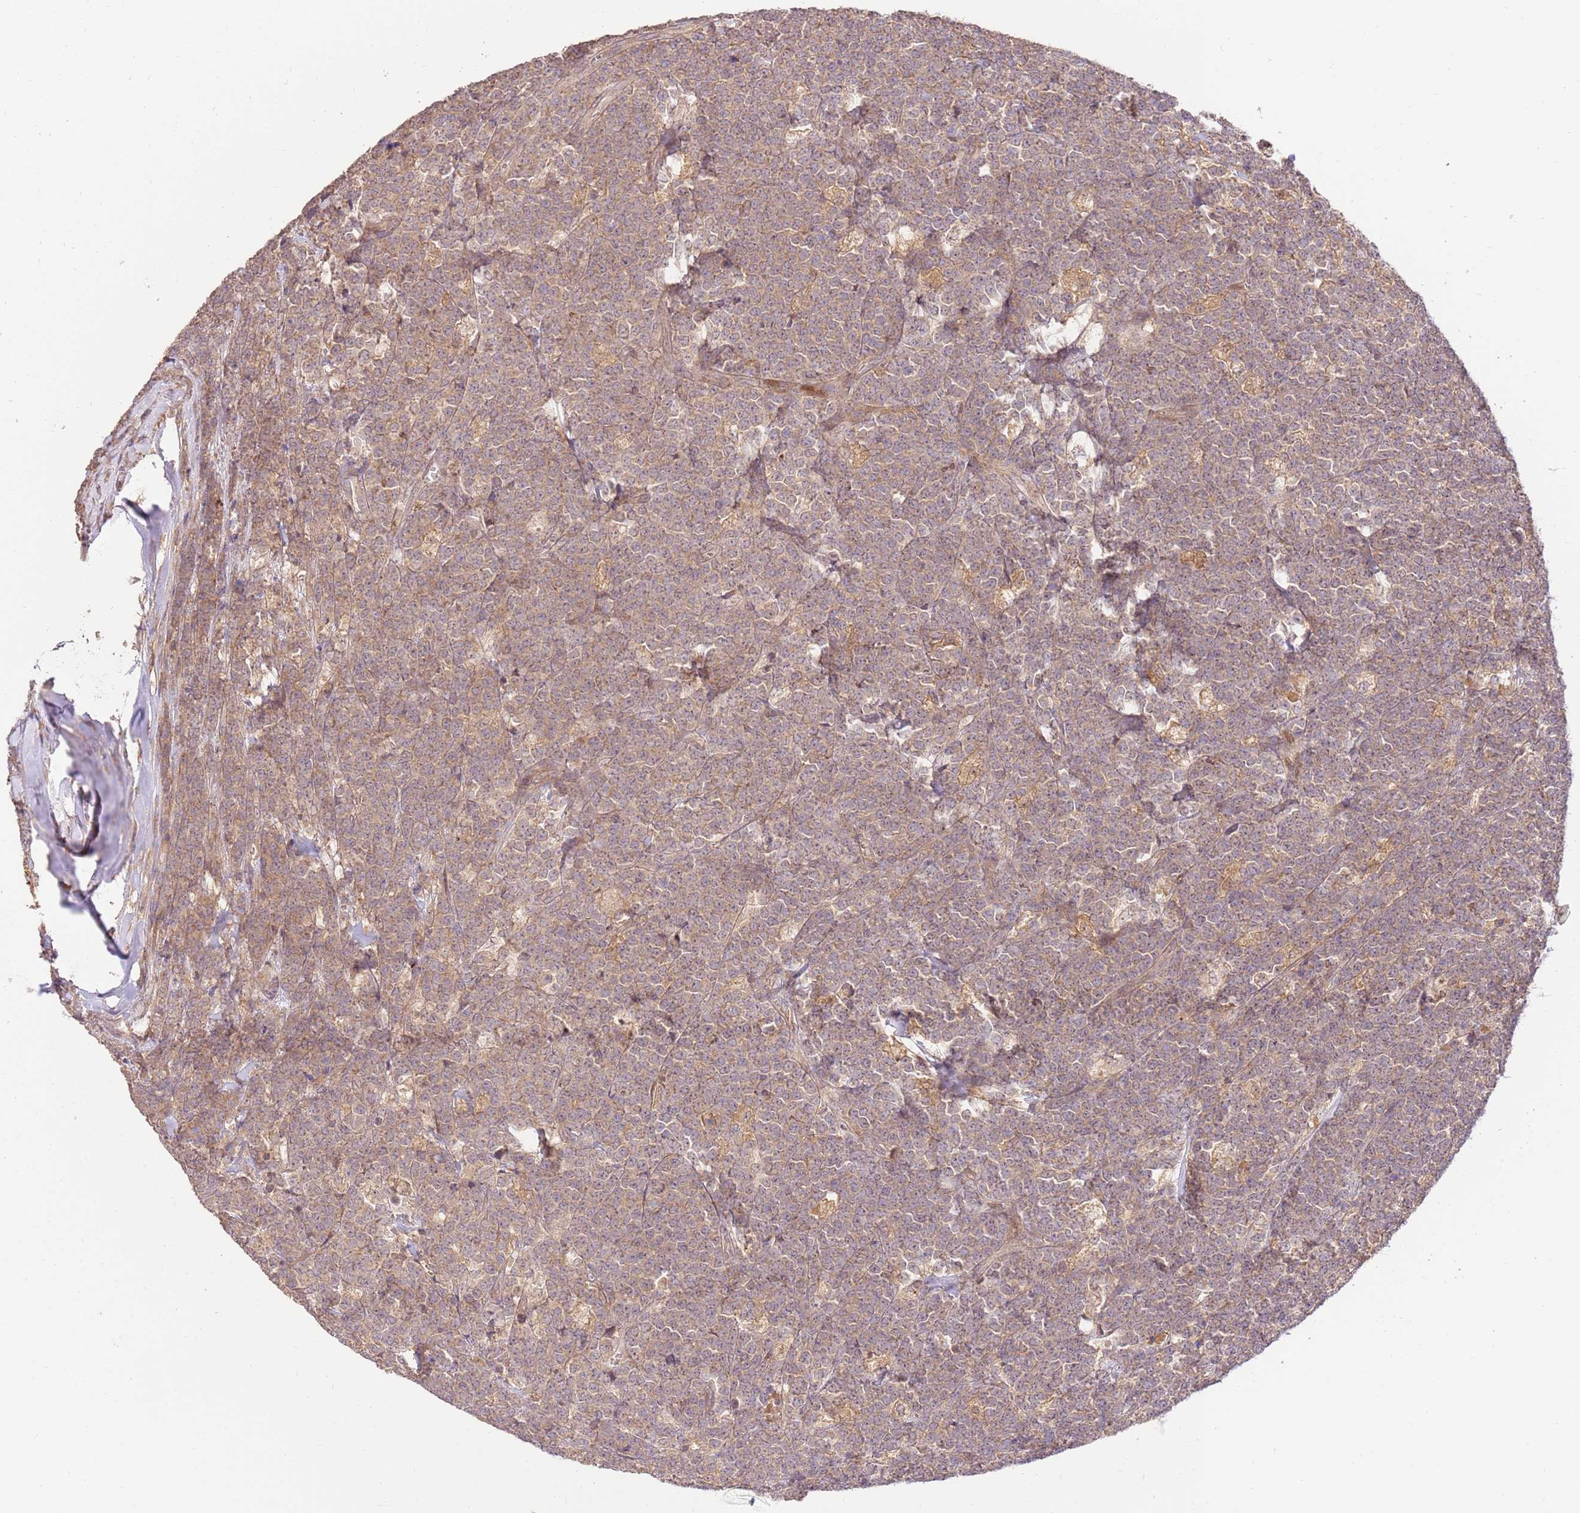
{"staining": {"intensity": "weak", "quantity": "25%-75%", "location": "cytoplasmic/membranous,nuclear"}, "tissue": "lymphoma", "cell_type": "Tumor cells", "image_type": "cancer", "snomed": [{"axis": "morphology", "description": "Malignant lymphoma, non-Hodgkin's type, High grade"}, {"axis": "topography", "description": "Small intestine"}, {"axis": "topography", "description": "Colon"}], "caption": "DAB (3,3'-diaminobenzidine) immunohistochemical staining of high-grade malignant lymphoma, non-Hodgkin's type exhibits weak cytoplasmic/membranous and nuclear protein positivity in about 25%-75% of tumor cells.", "gene": "GAREM1", "patient": {"sex": "male", "age": 8}}